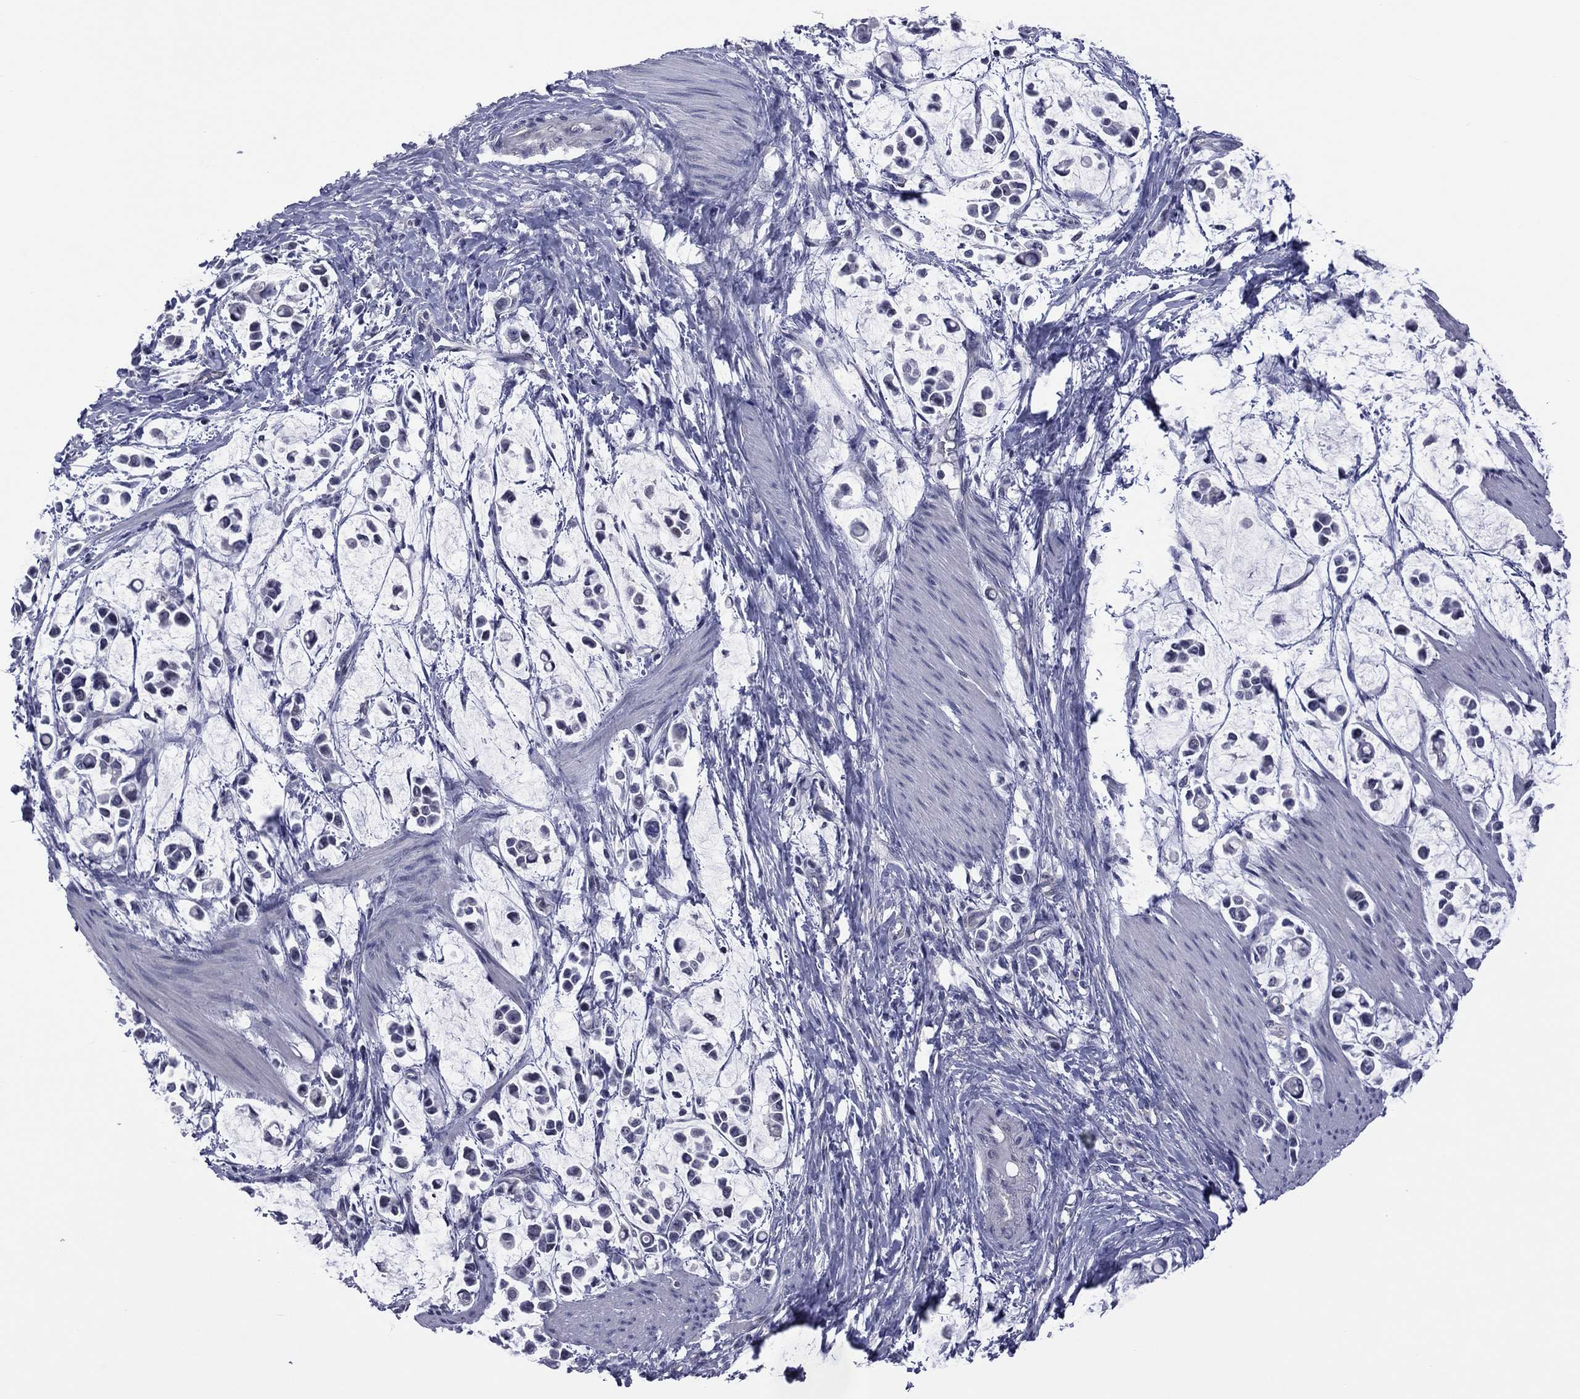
{"staining": {"intensity": "negative", "quantity": "none", "location": "none"}, "tissue": "stomach cancer", "cell_type": "Tumor cells", "image_type": "cancer", "snomed": [{"axis": "morphology", "description": "Adenocarcinoma, NOS"}, {"axis": "topography", "description": "Stomach"}], "caption": "Stomach cancer (adenocarcinoma) was stained to show a protein in brown. There is no significant positivity in tumor cells. (Stains: DAB immunohistochemistry (IHC) with hematoxylin counter stain, Microscopy: brightfield microscopy at high magnification).", "gene": "POU5F2", "patient": {"sex": "male", "age": 82}}